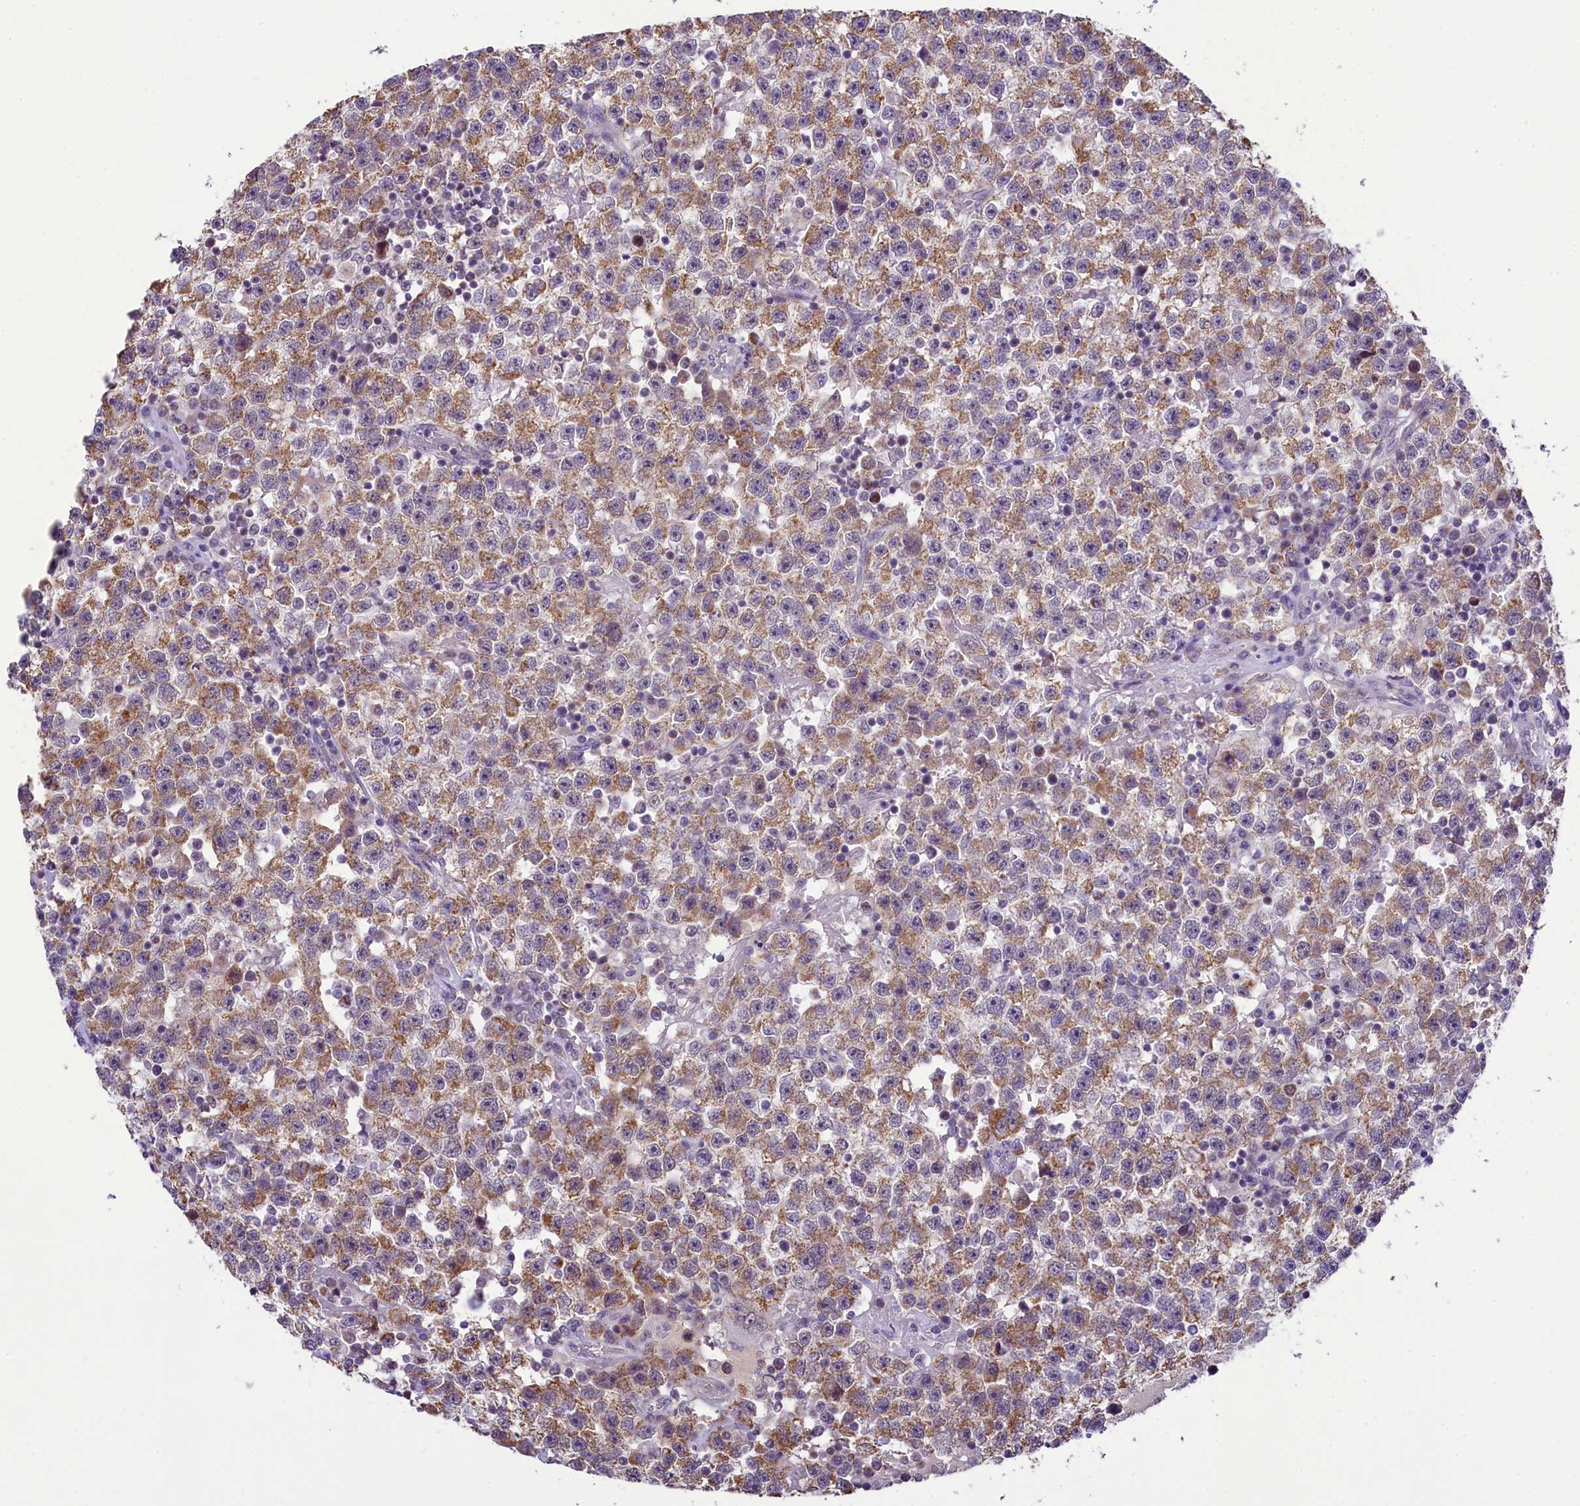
{"staining": {"intensity": "moderate", "quantity": ">75%", "location": "cytoplasmic/membranous"}, "tissue": "testis cancer", "cell_type": "Tumor cells", "image_type": "cancer", "snomed": [{"axis": "morphology", "description": "Seminoma, NOS"}, {"axis": "topography", "description": "Testis"}], "caption": "Tumor cells show medium levels of moderate cytoplasmic/membranous positivity in approximately >75% of cells in human seminoma (testis).", "gene": "PAF1", "patient": {"sex": "male", "age": 22}}